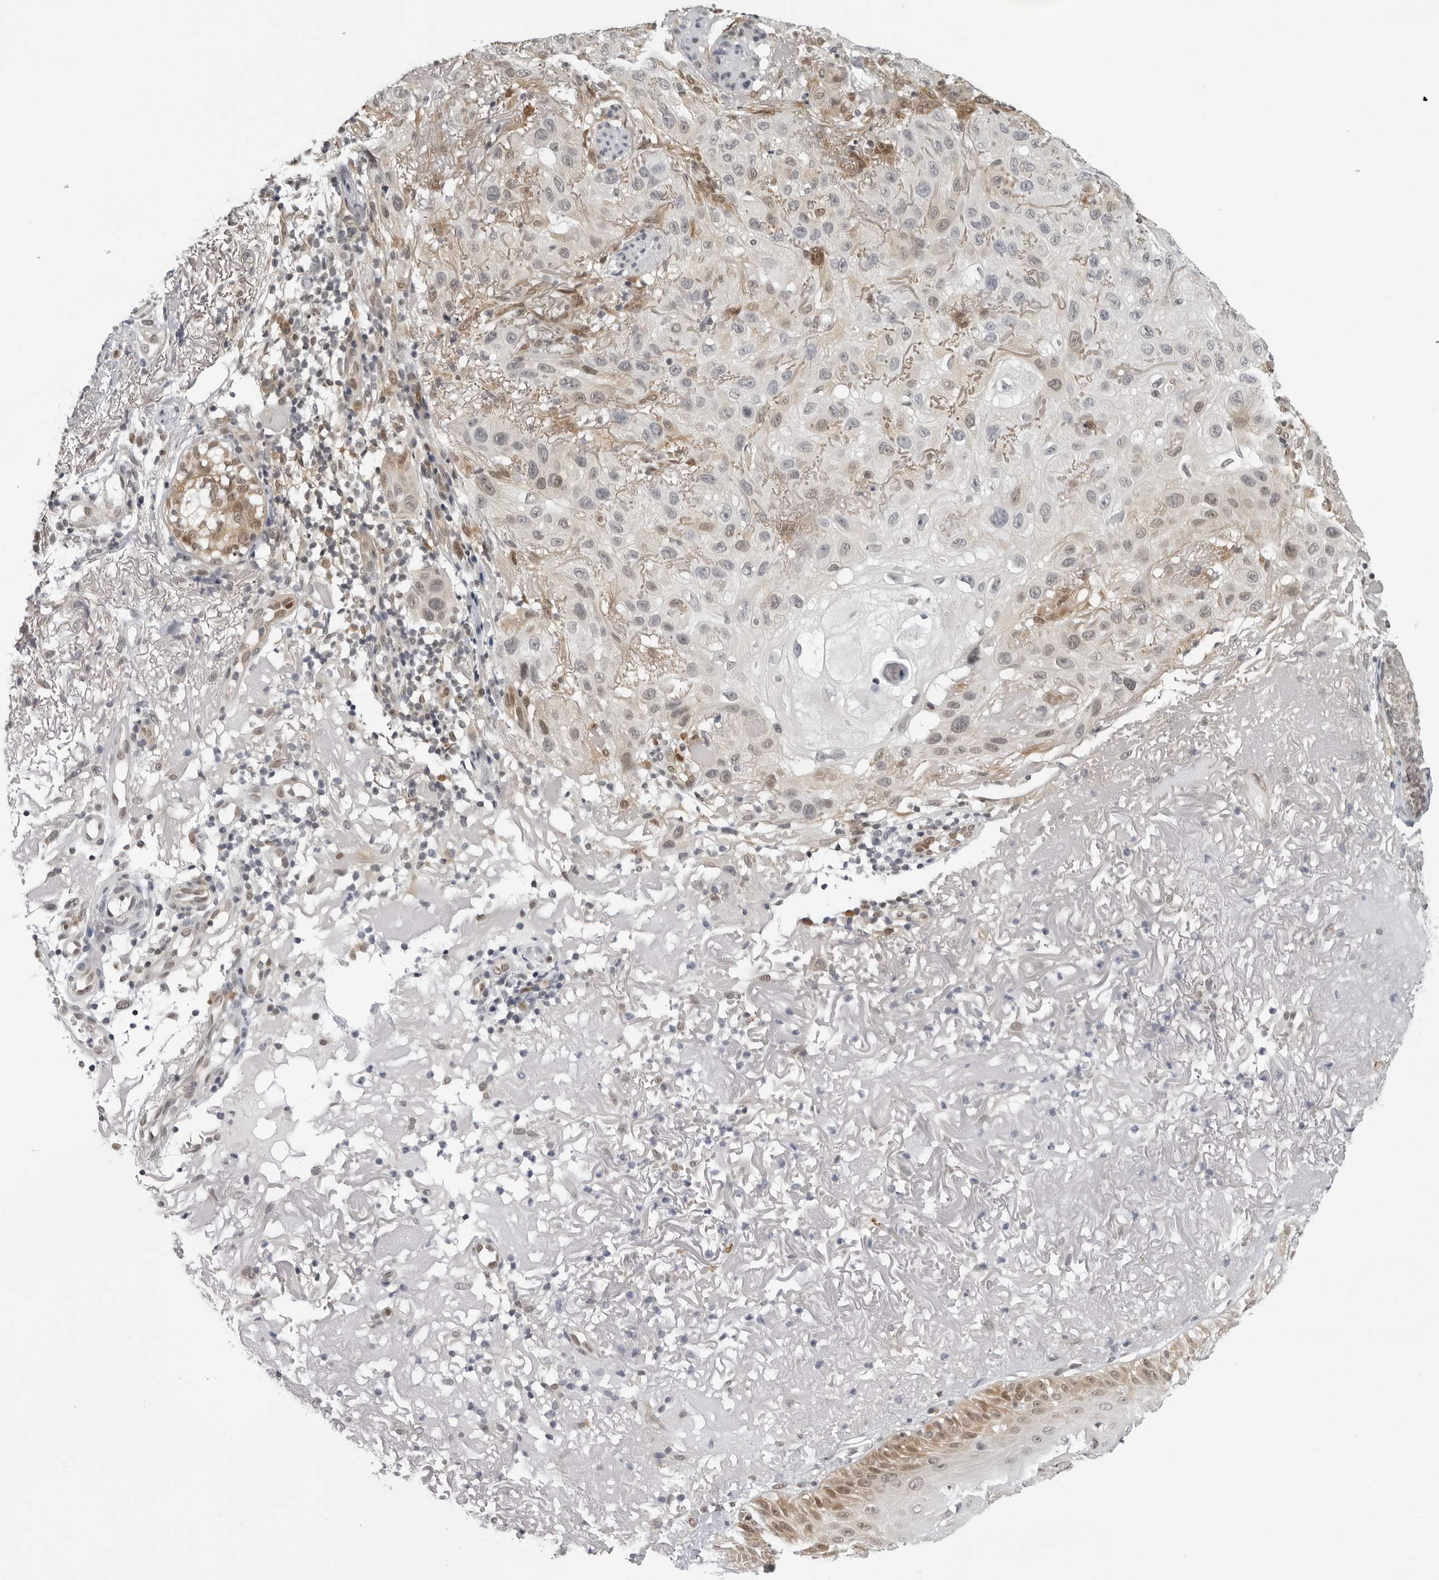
{"staining": {"intensity": "weak", "quantity": "<25%", "location": "nuclear"}, "tissue": "skin cancer", "cell_type": "Tumor cells", "image_type": "cancer", "snomed": [{"axis": "morphology", "description": "Normal tissue, NOS"}, {"axis": "morphology", "description": "Squamous cell carcinoma, NOS"}, {"axis": "topography", "description": "Skin"}], "caption": "Immunohistochemistry (IHC) image of neoplastic tissue: skin cancer (squamous cell carcinoma) stained with DAB (3,3'-diaminobenzidine) shows no significant protein positivity in tumor cells. (DAB IHC visualized using brightfield microscopy, high magnification).", "gene": "CASP7", "patient": {"sex": "female", "age": 96}}